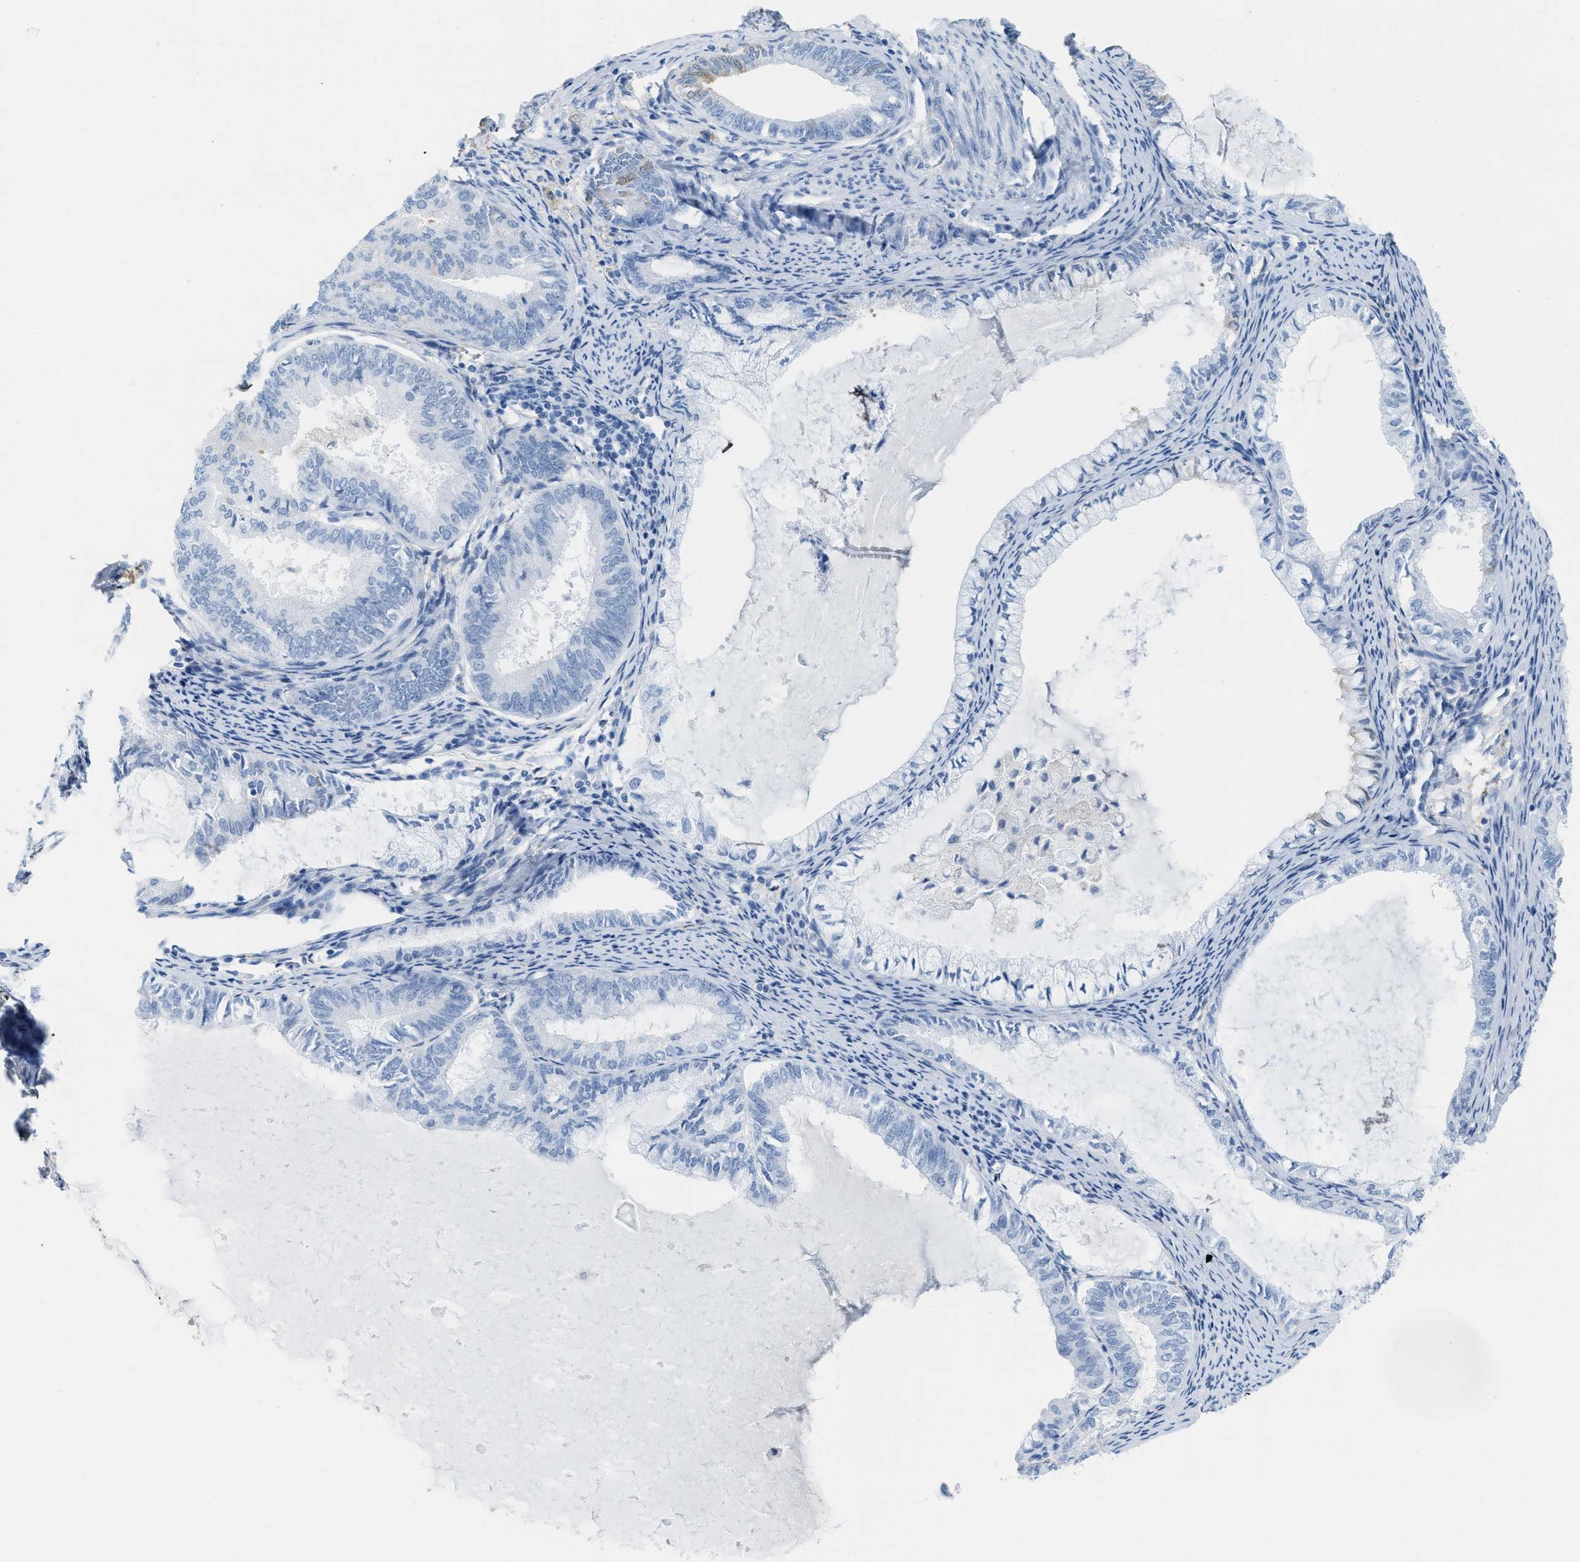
{"staining": {"intensity": "negative", "quantity": "none", "location": "none"}, "tissue": "endometrial cancer", "cell_type": "Tumor cells", "image_type": "cancer", "snomed": [{"axis": "morphology", "description": "Adenocarcinoma, NOS"}, {"axis": "topography", "description": "Endometrium"}], "caption": "This is a image of immunohistochemistry staining of endometrial adenocarcinoma, which shows no staining in tumor cells. Nuclei are stained in blue.", "gene": "ASGR1", "patient": {"sex": "female", "age": 86}}